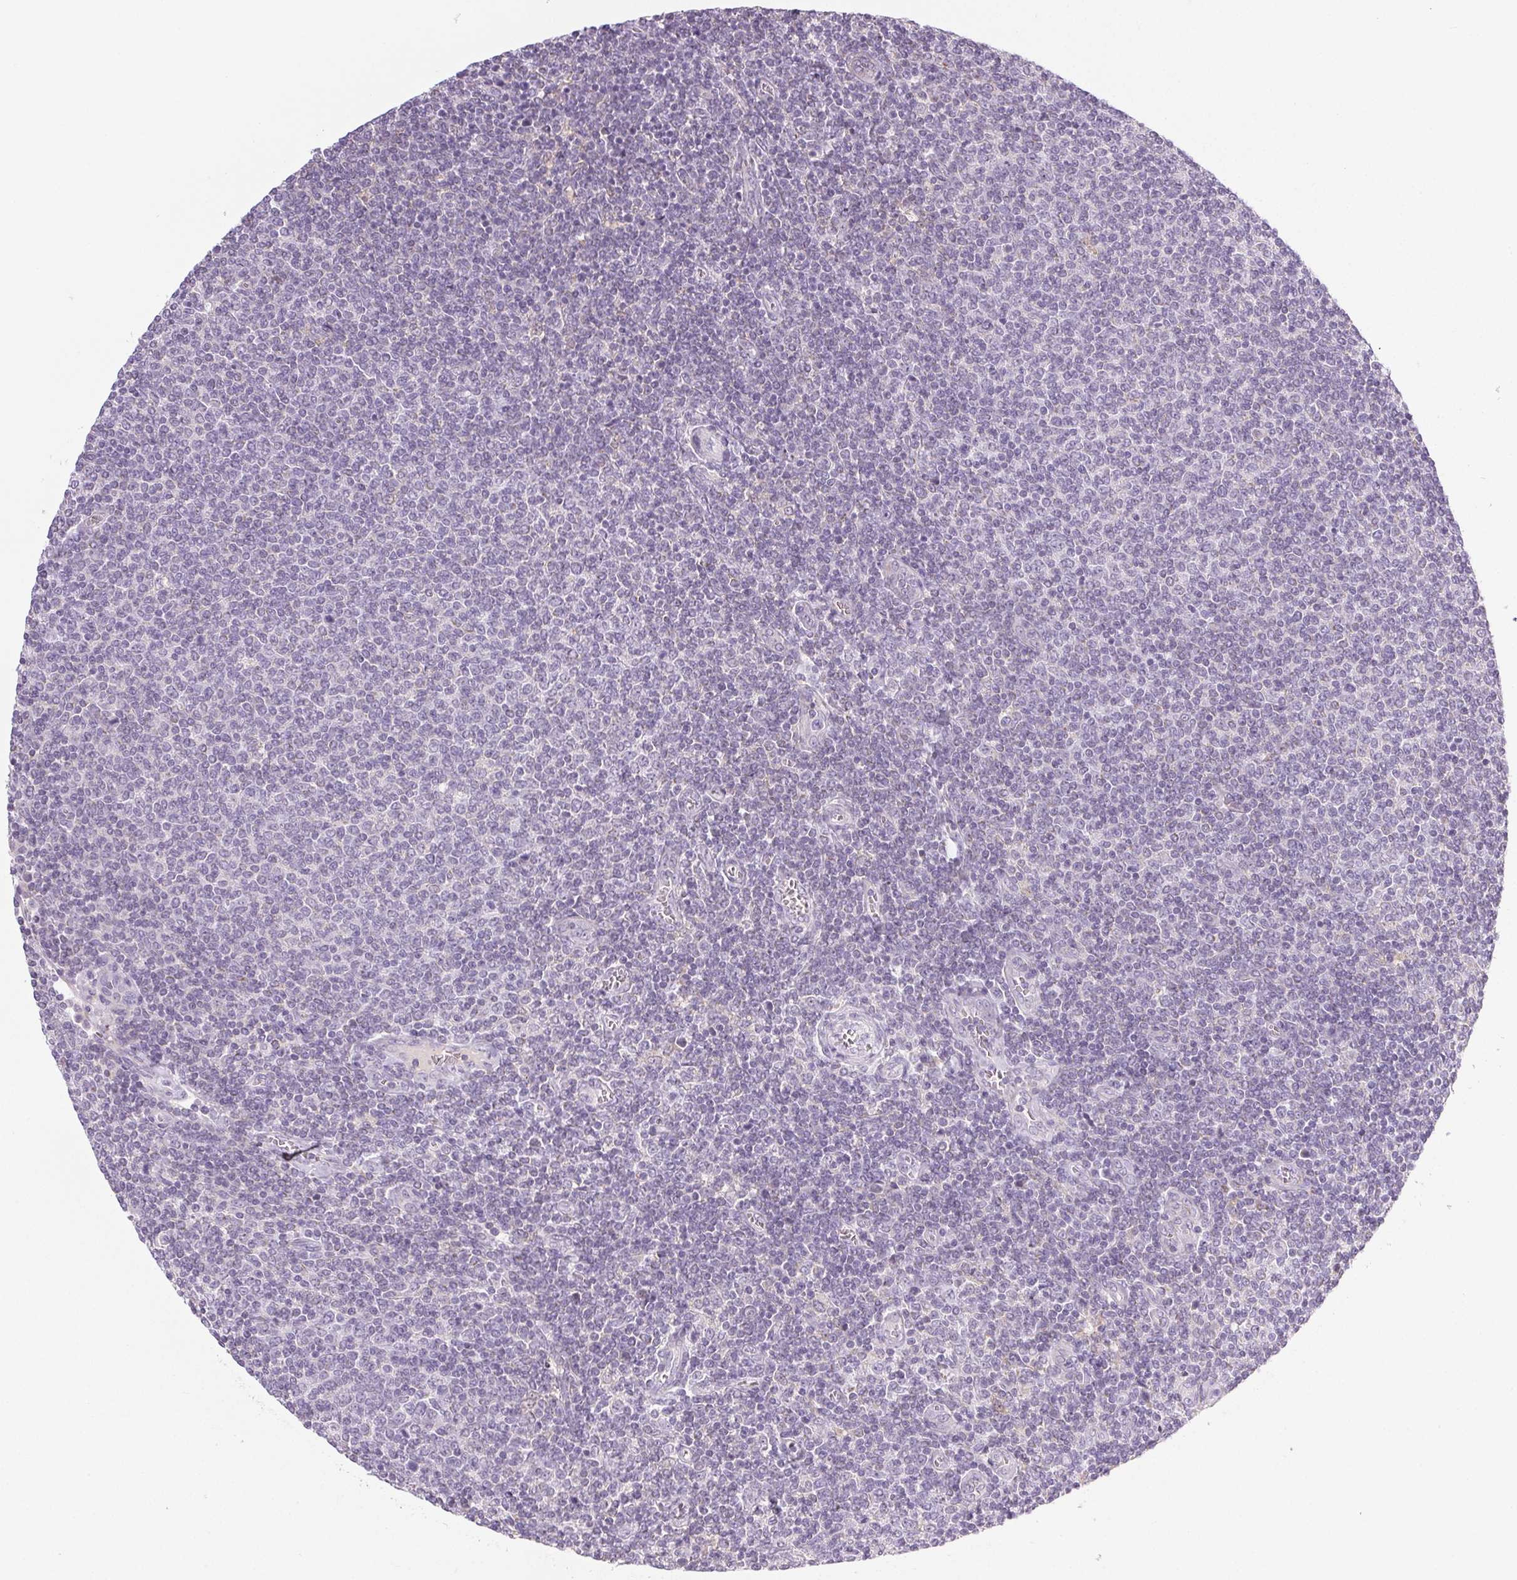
{"staining": {"intensity": "negative", "quantity": "none", "location": "none"}, "tissue": "lymphoma", "cell_type": "Tumor cells", "image_type": "cancer", "snomed": [{"axis": "morphology", "description": "Malignant lymphoma, non-Hodgkin's type, Low grade"}, {"axis": "topography", "description": "Lymph node"}], "caption": "Immunohistochemistry (IHC) image of malignant lymphoma, non-Hodgkin's type (low-grade) stained for a protein (brown), which shows no staining in tumor cells.", "gene": "COL7A1", "patient": {"sex": "male", "age": 52}}